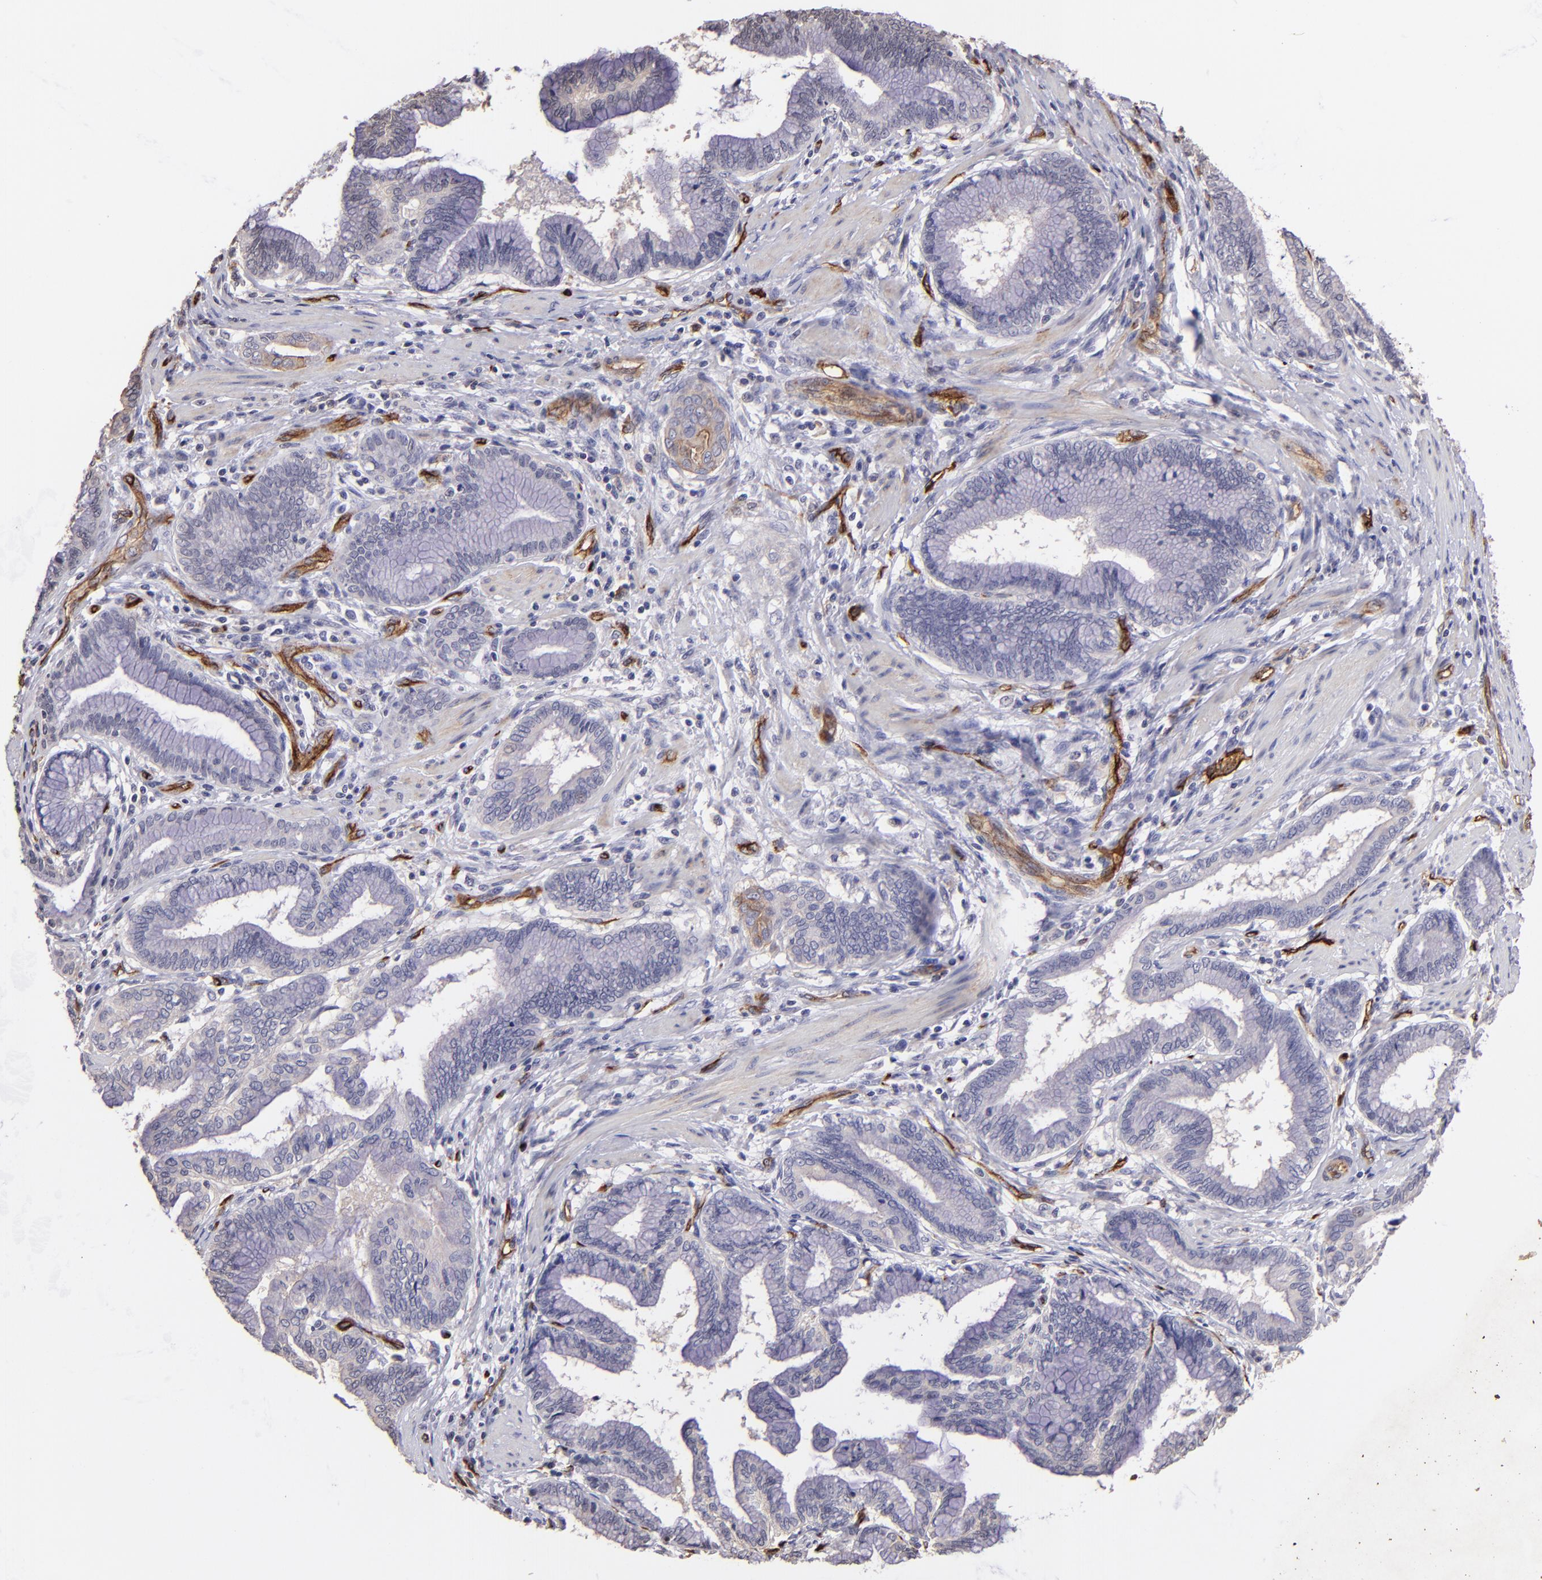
{"staining": {"intensity": "negative", "quantity": "none", "location": "none"}, "tissue": "pancreatic cancer", "cell_type": "Tumor cells", "image_type": "cancer", "snomed": [{"axis": "morphology", "description": "Adenocarcinoma, NOS"}, {"axis": "topography", "description": "Pancreas"}], "caption": "An image of human pancreatic adenocarcinoma is negative for staining in tumor cells.", "gene": "DYSF", "patient": {"sex": "female", "age": 64}}